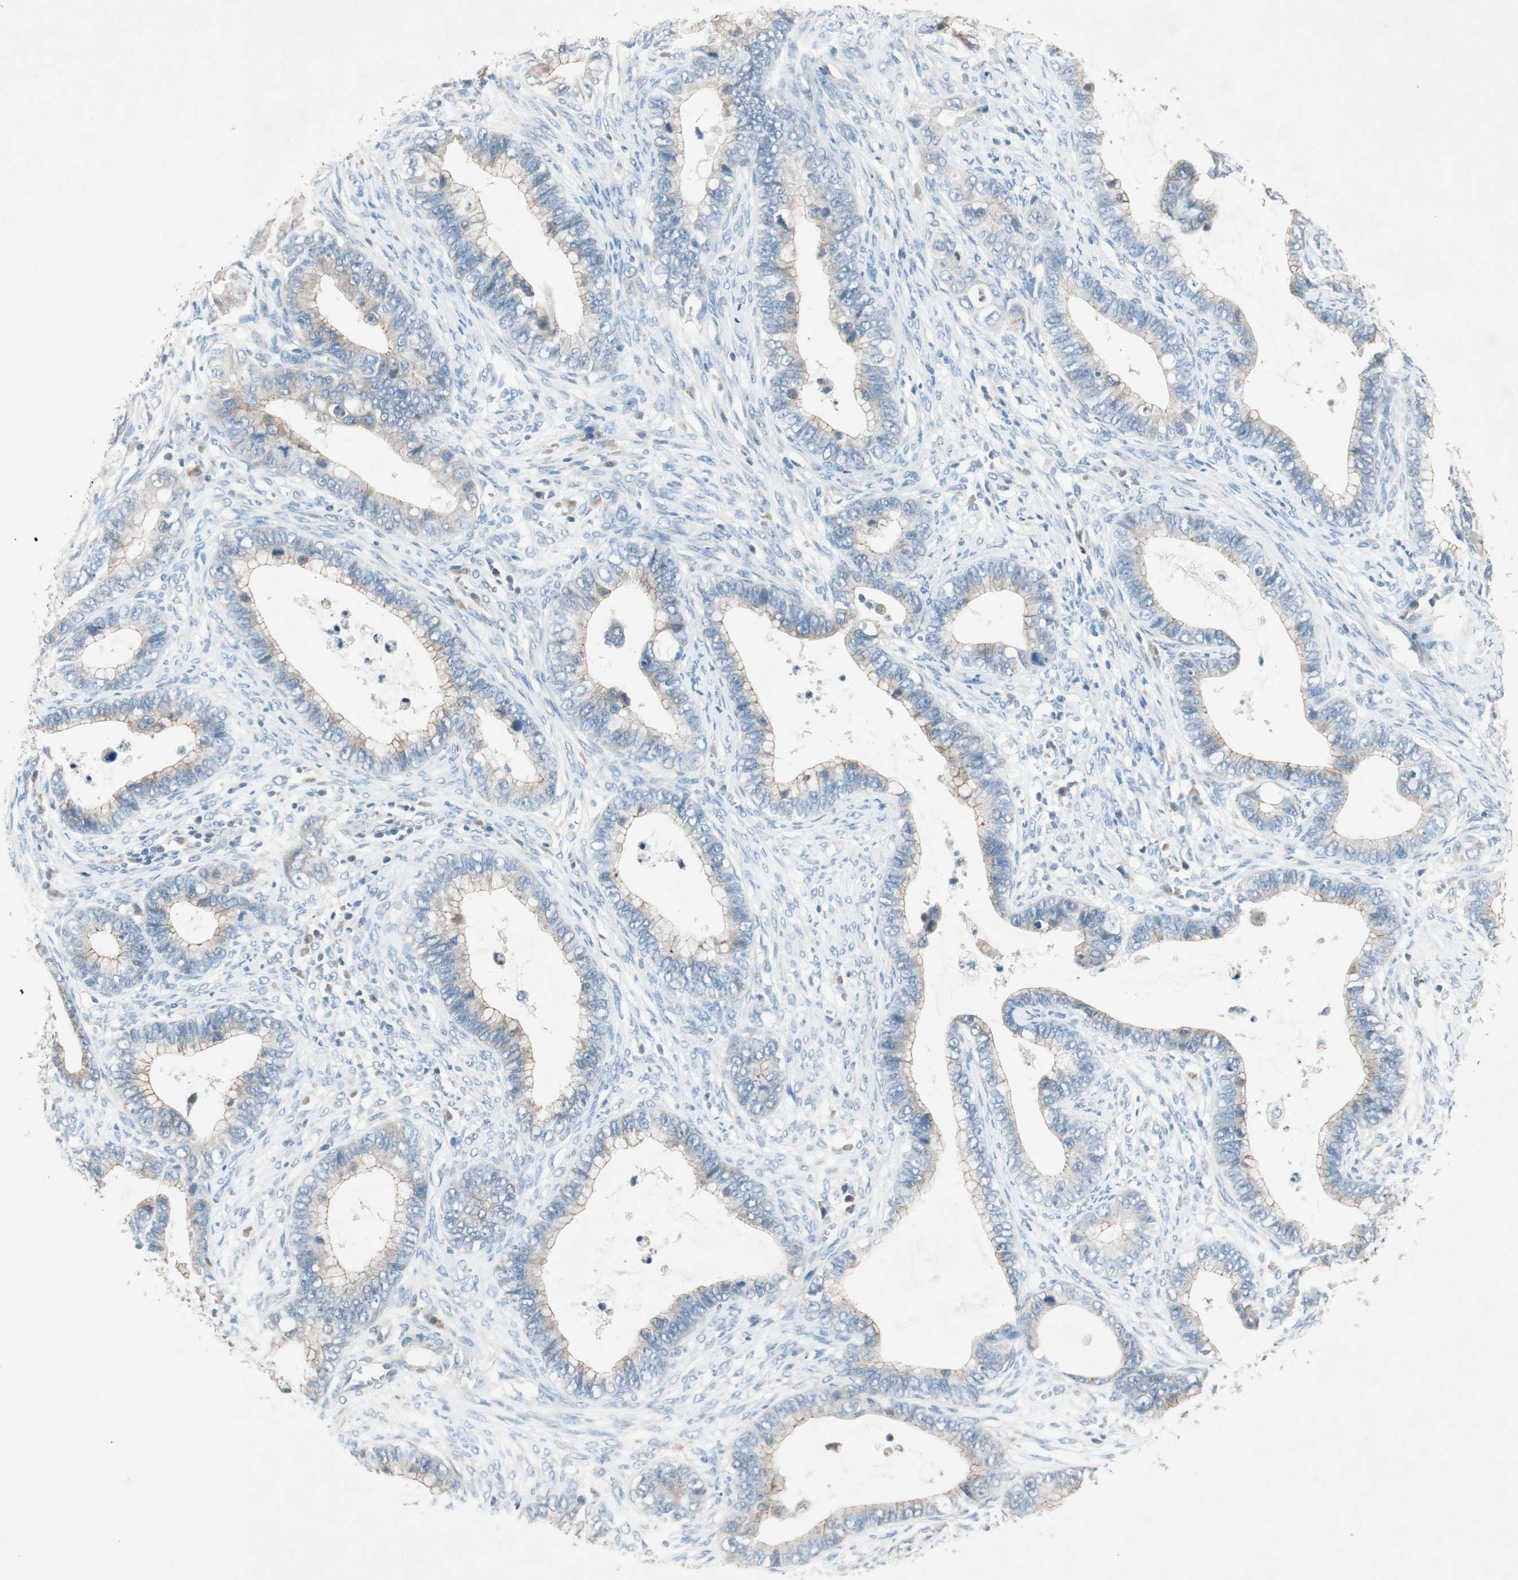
{"staining": {"intensity": "weak", "quantity": "25%-75%", "location": "cytoplasmic/membranous"}, "tissue": "cervical cancer", "cell_type": "Tumor cells", "image_type": "cancer", "snomed": [{"axis": "morphology", "description": "Adenocarcinoma, NOS"}, {"axis": "topography", "description": "Cervix"}], "caption": "This image demonstrates immunohistochemistry staining of cervical adenocarcinoma, with low weak cytoplasmic/membranous positivity in approximately 25%-75% of tumor cells.", "gene": "NKAIN1", "patient": {"sex": "female", "age": 44}}